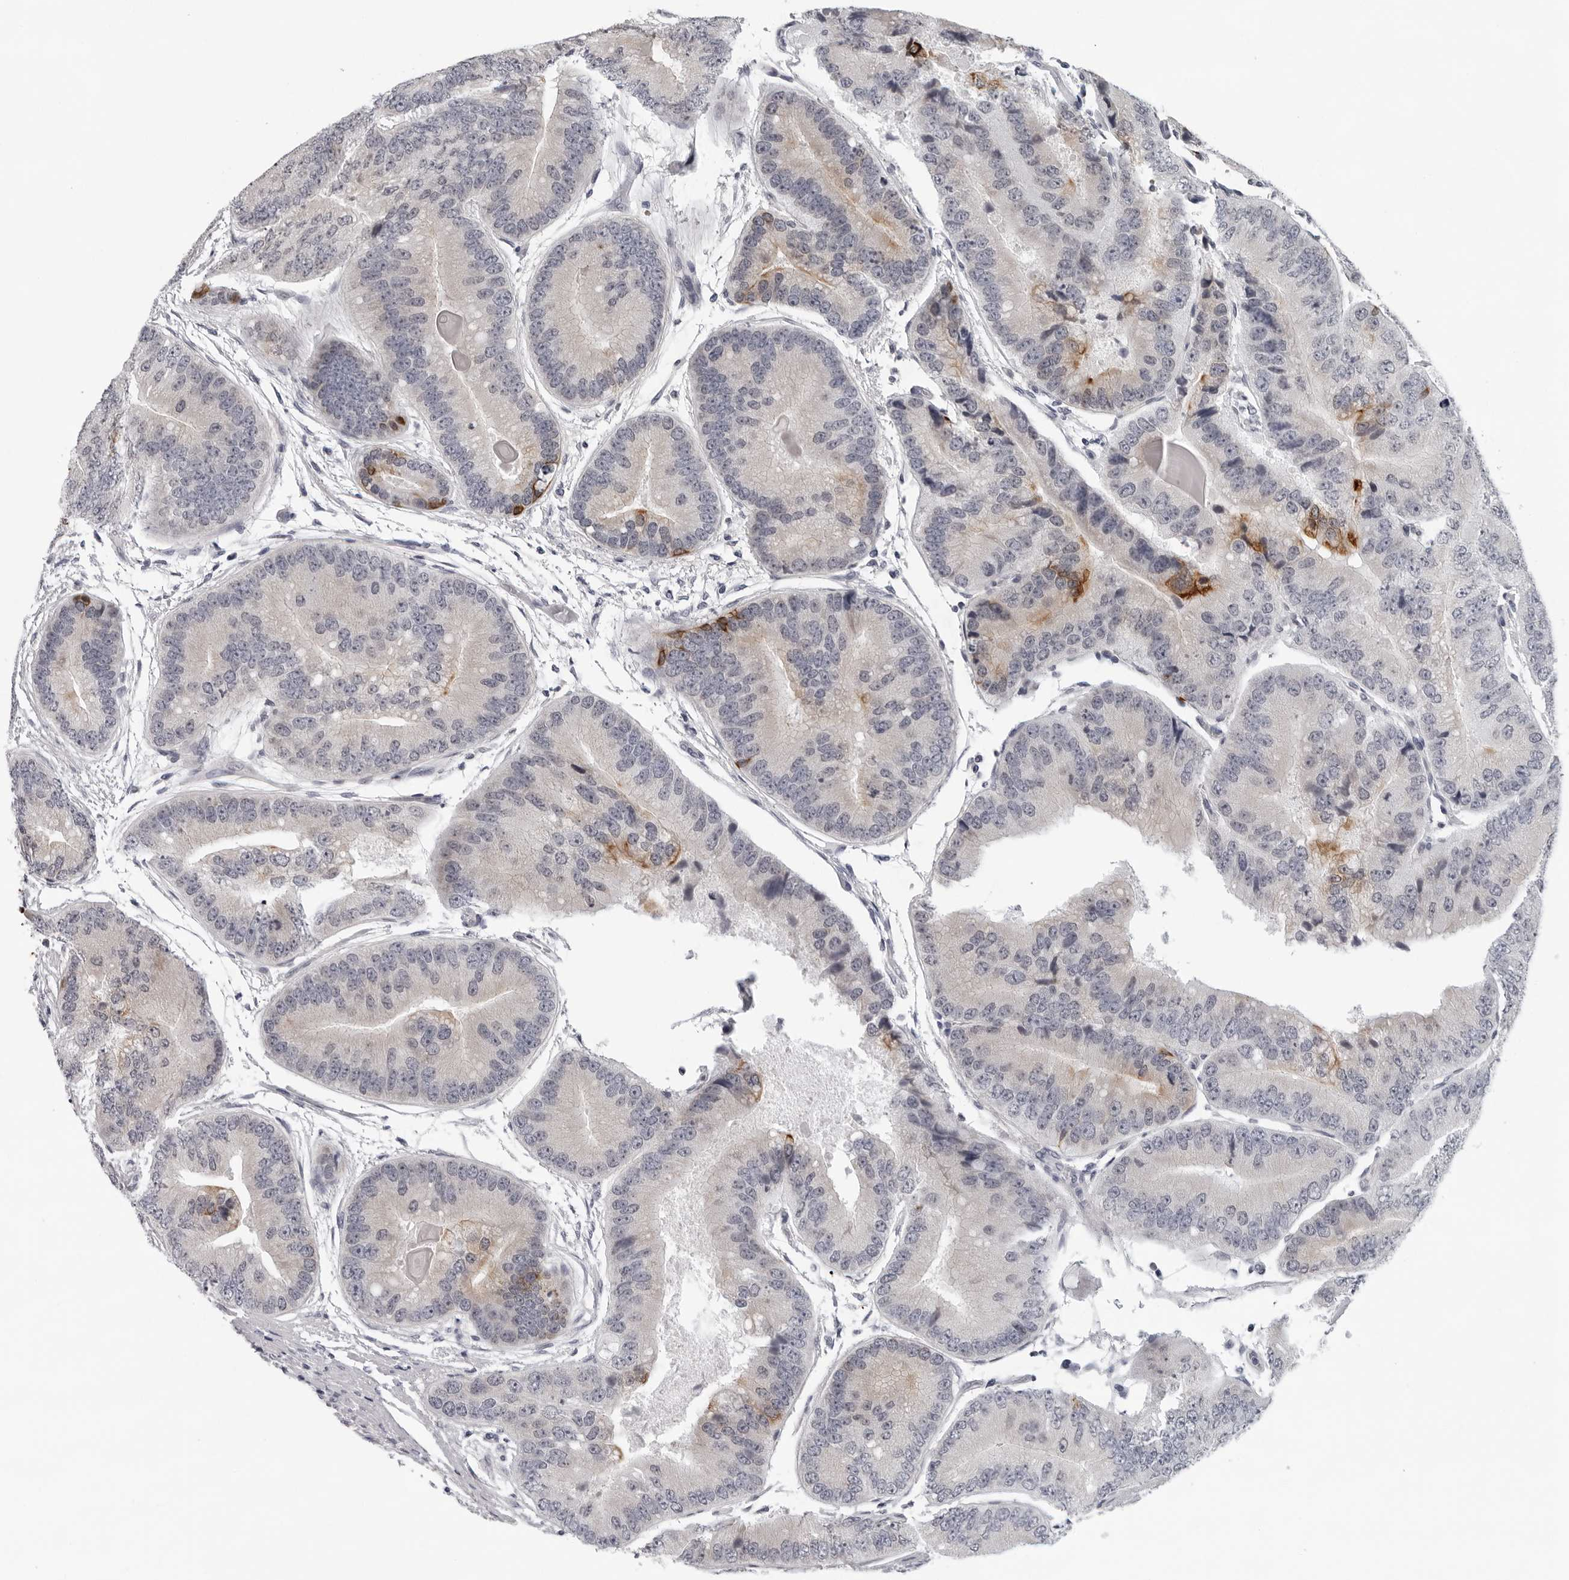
{"staining": {"intensity": "strong", "quantity": "<25%", "location": "cytoplasmic/membranous"}, "tissue": "prostate cancer", "cell_type": "Tumor cells", "image_type": "cancer", "snomed": [{"axis": "morphology", "description": "Adenocarcinoma, High grade"}, {"axis": "topography", "description": "Prostate"}], "caption": "The immunohistochemical stain highlights strong cytoplasmic/membranous expression in tumor cells of prostate cancer tissue. Immunohistochemistry (ihc) stains the protein of interest in brown and the nuclei are stained blue.", "gene": "CCDC28B", "patient": {"sex": "male", "age": 70}}